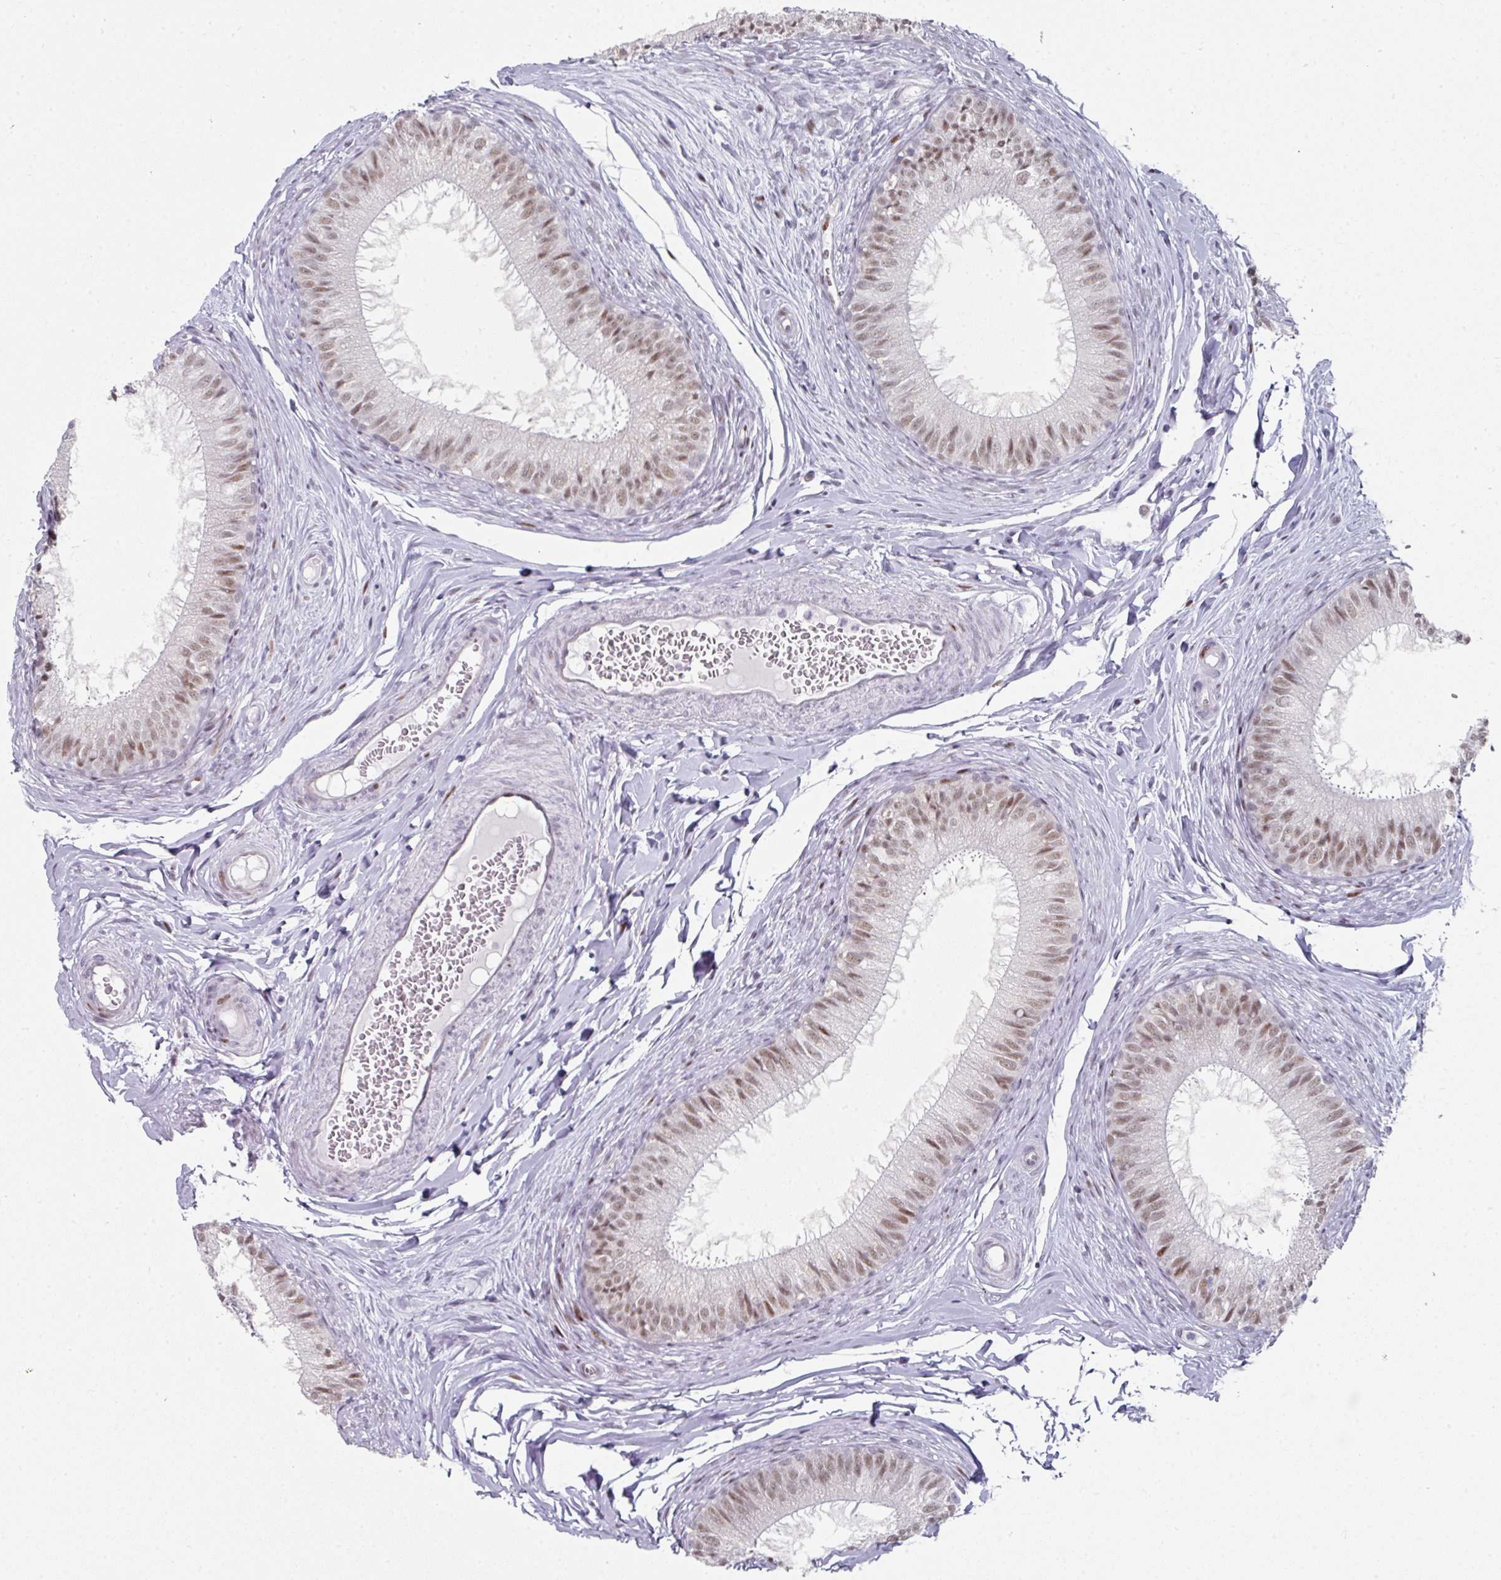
{"staining": {"intensity": "moderate", "quantity": ">75%", "location": "nuclear"}, "tissue": "epididymis", "cell_type": "Glandular cells", "image_type": "normal", "snomed": [{"axis": "morphology", "description": "Normal tissue, NOS"}, {"axis": "topography", "description": "Epididymis"}], "caption": "The image shows immunohistochemical staining of unremarkable epididymis. There is moderate nuclear staining is appreciated in about >75% of glandular cells. The staining was performed using DAB (3,3'-diaminobenzidine) to visualize the protein expression in brown, while the nuclei were stained in blue with hematoxylin (Magnification: 20x).", "gene": "SF3B5", "patient": {"sex": "male", "age": 25}}